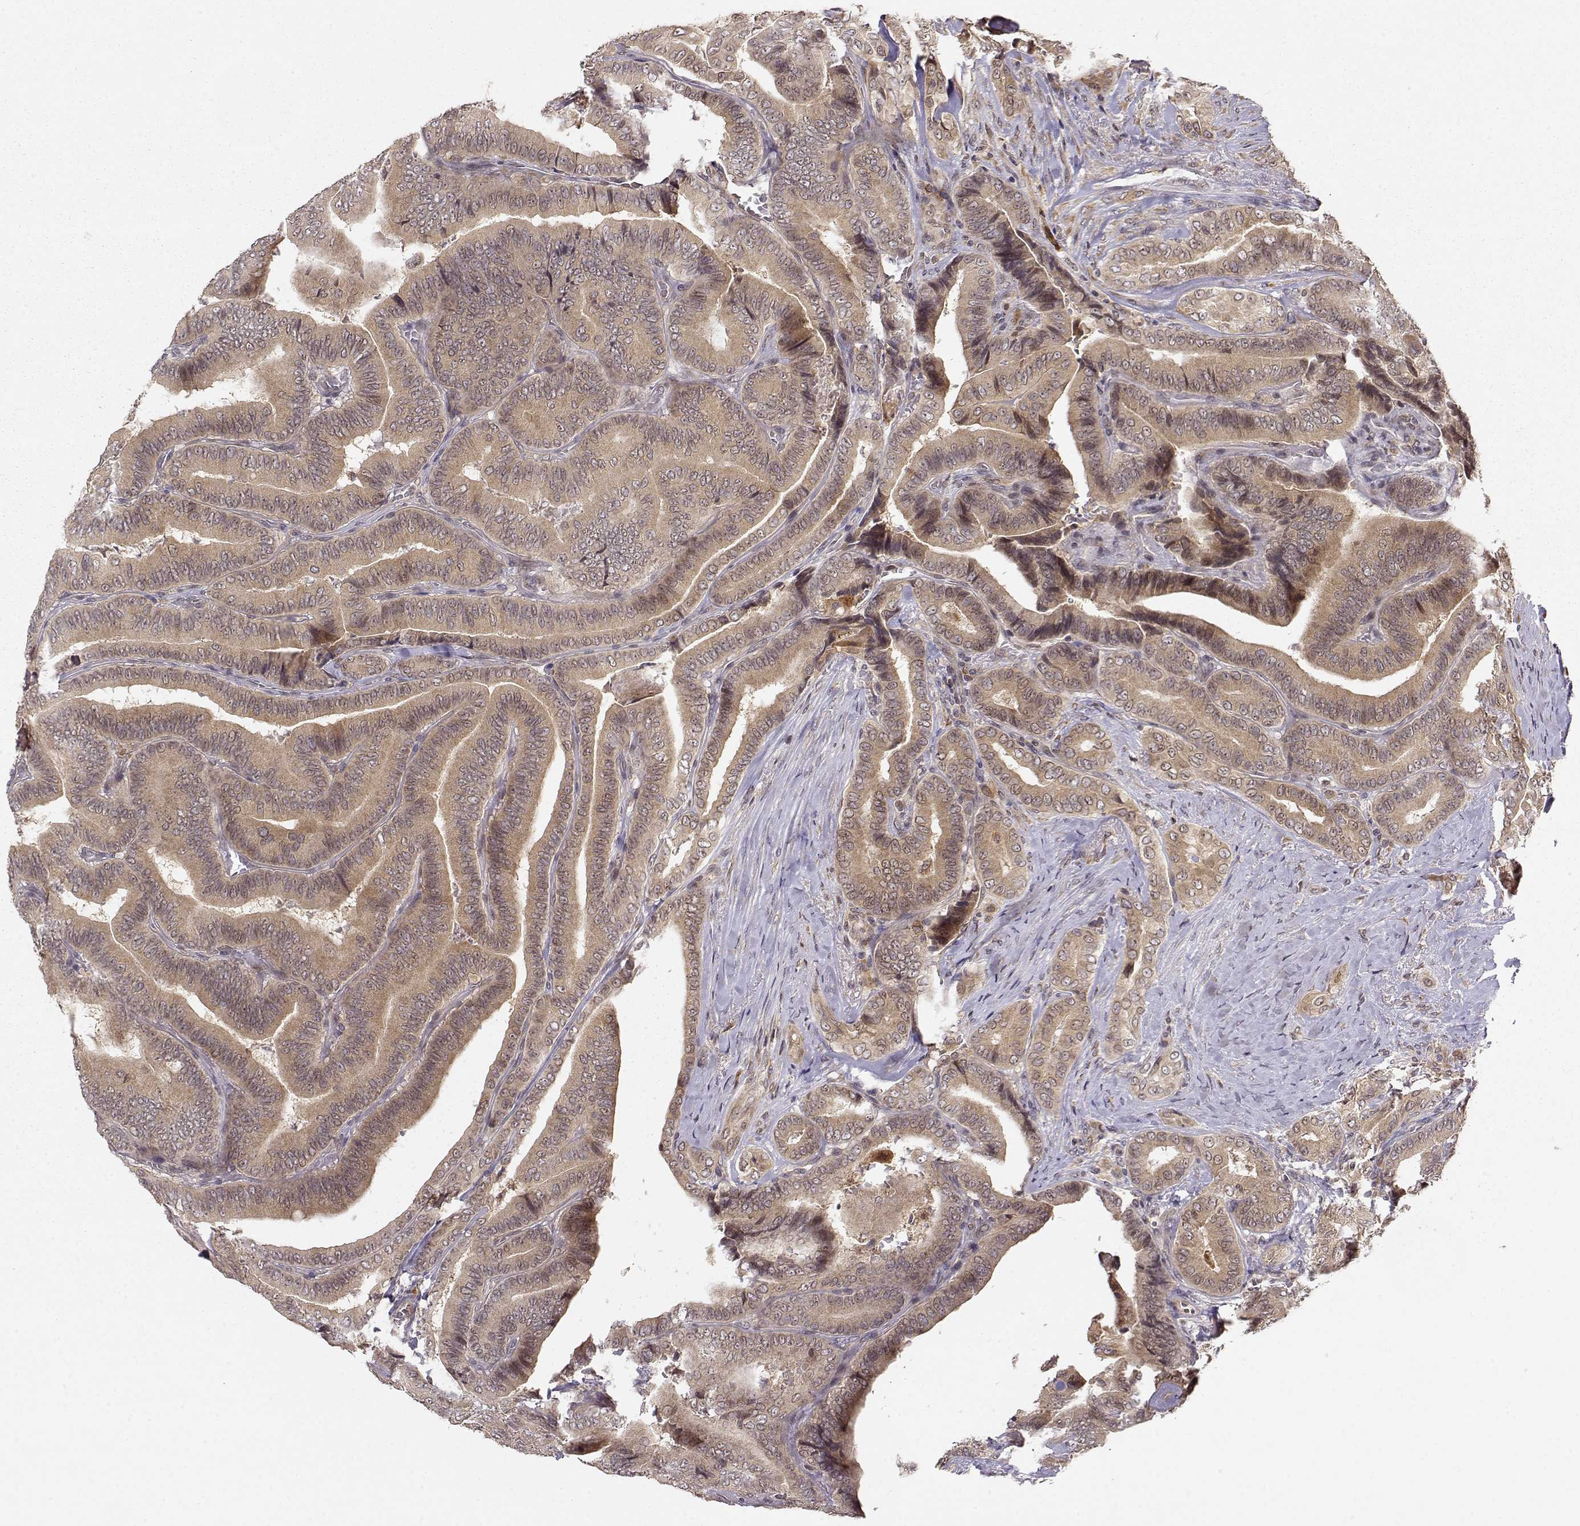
{"staining": {"intensity": "weak", "quantity": ">75%", "location": "cytoplasmic/membranous"}, "tissue": "thyroid cancer", "cell_type": "Tumor cells", "image_type": "cancer", "snomed": [{"axis": "morphology", "description": "Papillary adenocarcinoma, NOS"}, {"axis": "topography", "description": "Thyroid gland"}], "caption": "There is low levels of weak cytoplasmic/membranous positivity in tumor cells of thyroid cancer, as demonstrated by immunohistochemical staining (brown color).", "gene": "ERGIC2", "patient": {"sex": "male", "age": 61}}